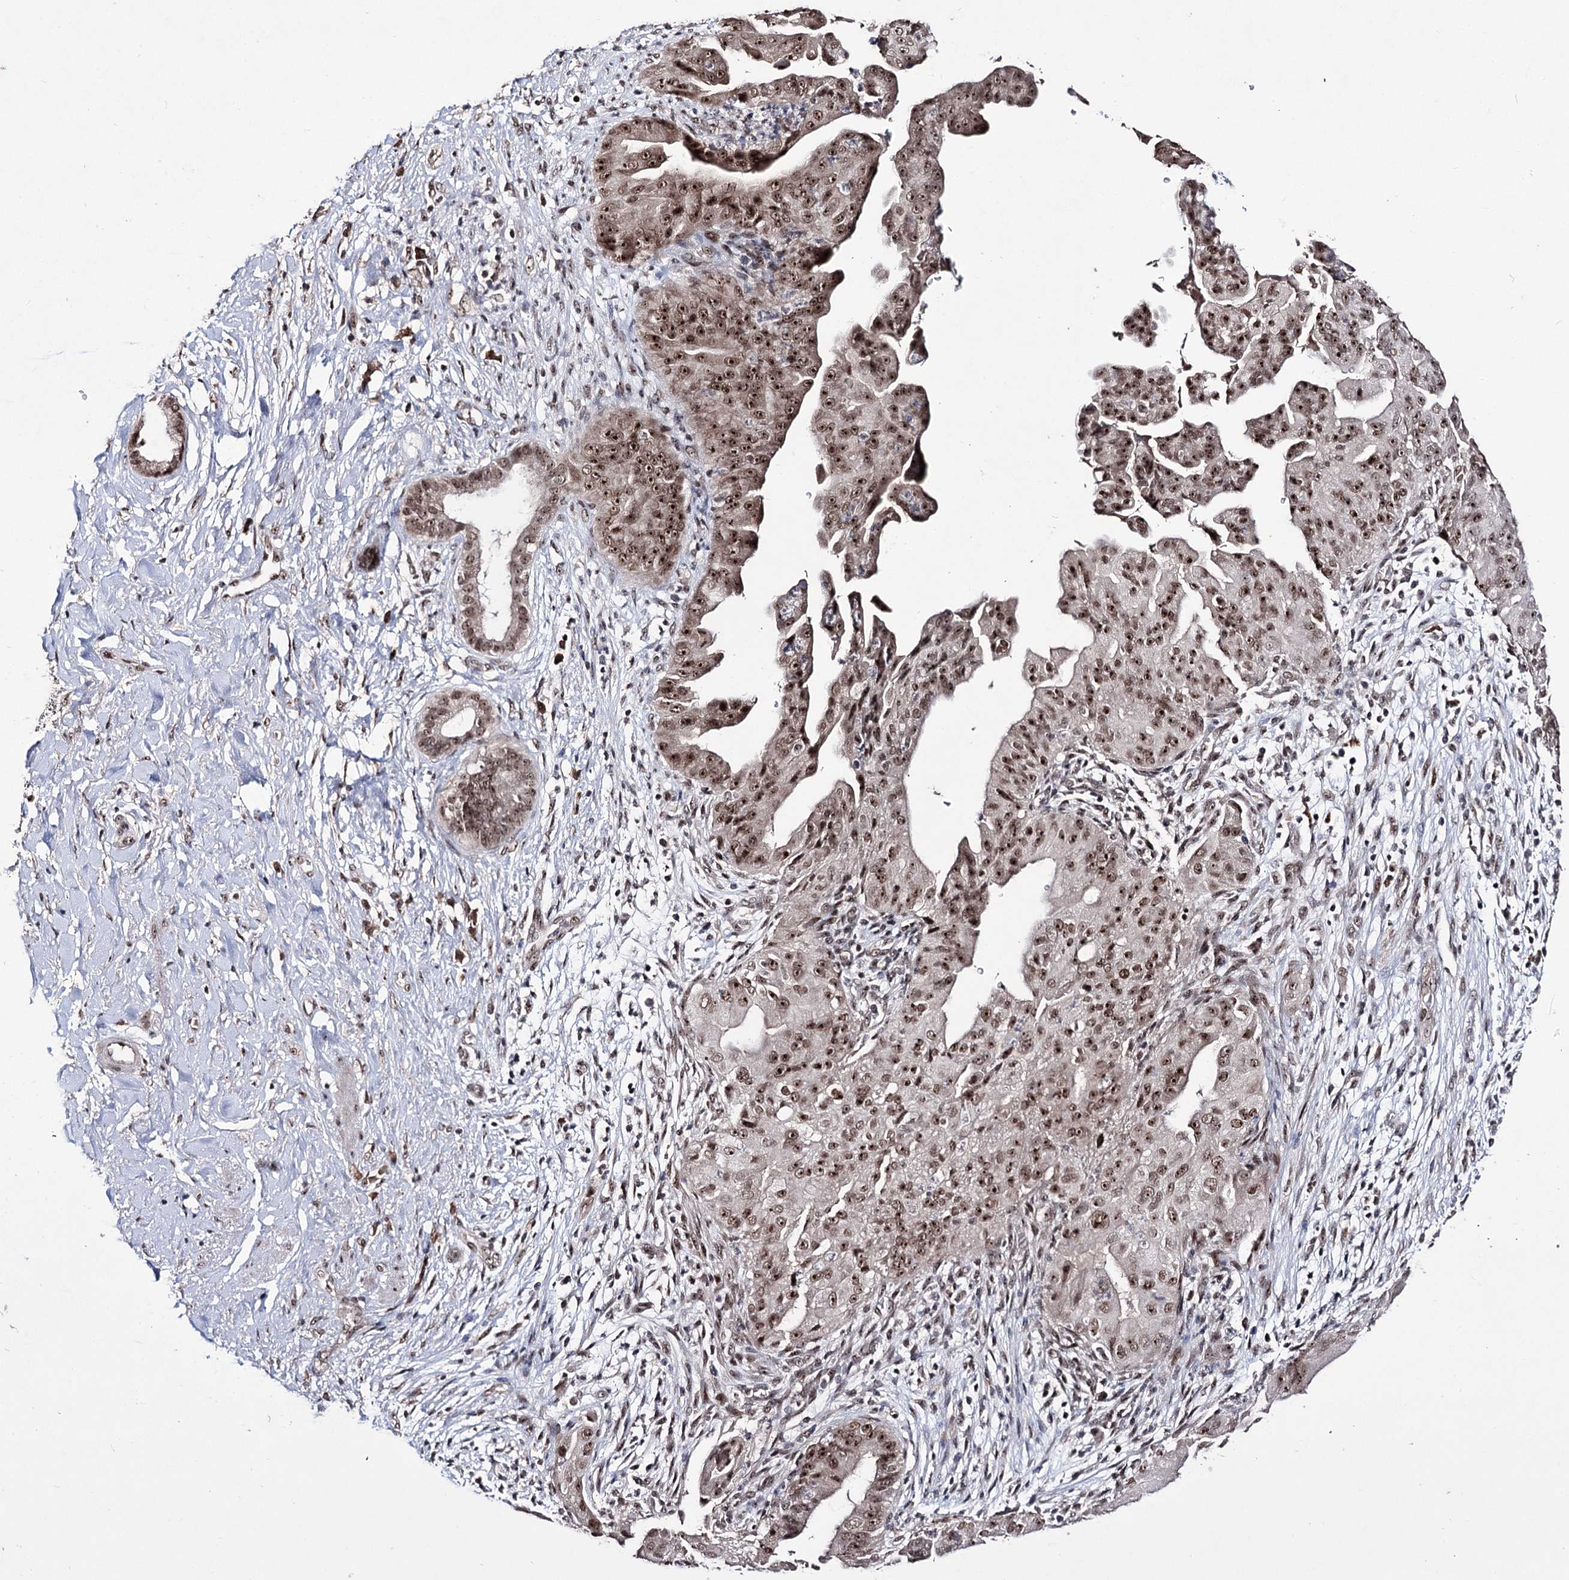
{"staining": {"intensity": "moderate", "quantity": ">75%", "location": "nuclear"}, "tissue": "pancreatic cancer", "cell_type": "Tumor cells", "image_type": "cancer", "snomed": [{"axis": "morphology", "description": "Adenocarcinoma, NOS"}, {"axis": "topography", "description": "Pancreas"}], "caption": "Pancreatic cancer (adenocarcinoma) was stained to show a protein in brown. There is medium levels of moderate nuclear expression in about >75% of tumor cells. The staining is performed using DAB brown chromogen to label protein expression. The nuclei are counter-stained blue using hematoxylin.", "gene": "VGLL4", "patient": {"sex": "female", "age": 78}}